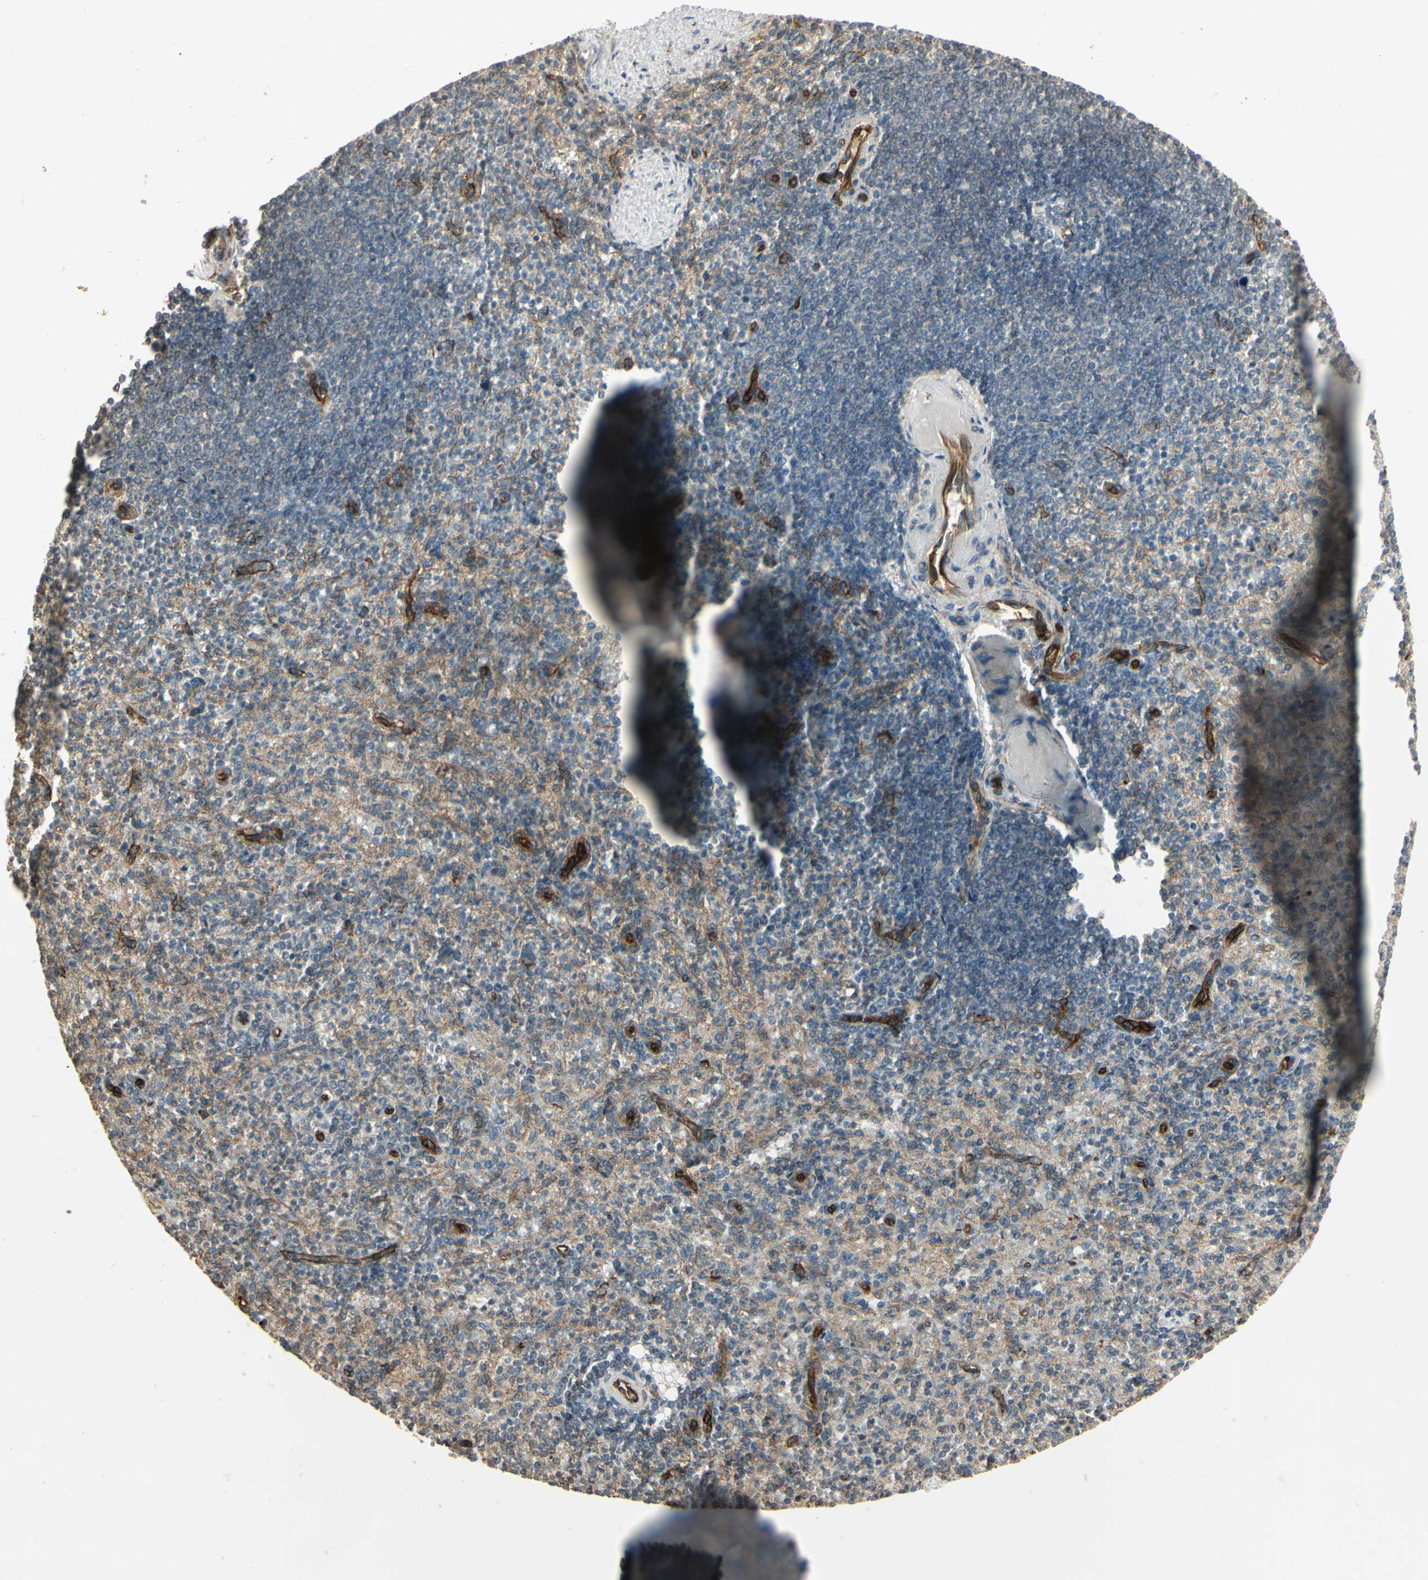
{"staining": {"intensity": "negative", "quantity": "none", "location": "none"}, "tissue": "spleen", "cell_type": "Cells in red pulp", "image_type": "normal", "snomed": [{"axis": "morphology", "description": "Normal tissue, NOS"}, {"axis": "topography", "description": "Spleen"}], "caption": "Unremarkable spleen was stained to show a protein in brown. There is no significant positivity in cells in red pulp. (Immunohistochemistry, brightfield microscopy, high magnification).", "gene": "RNF180", "patient": {"sex": "female", "age": 74}}